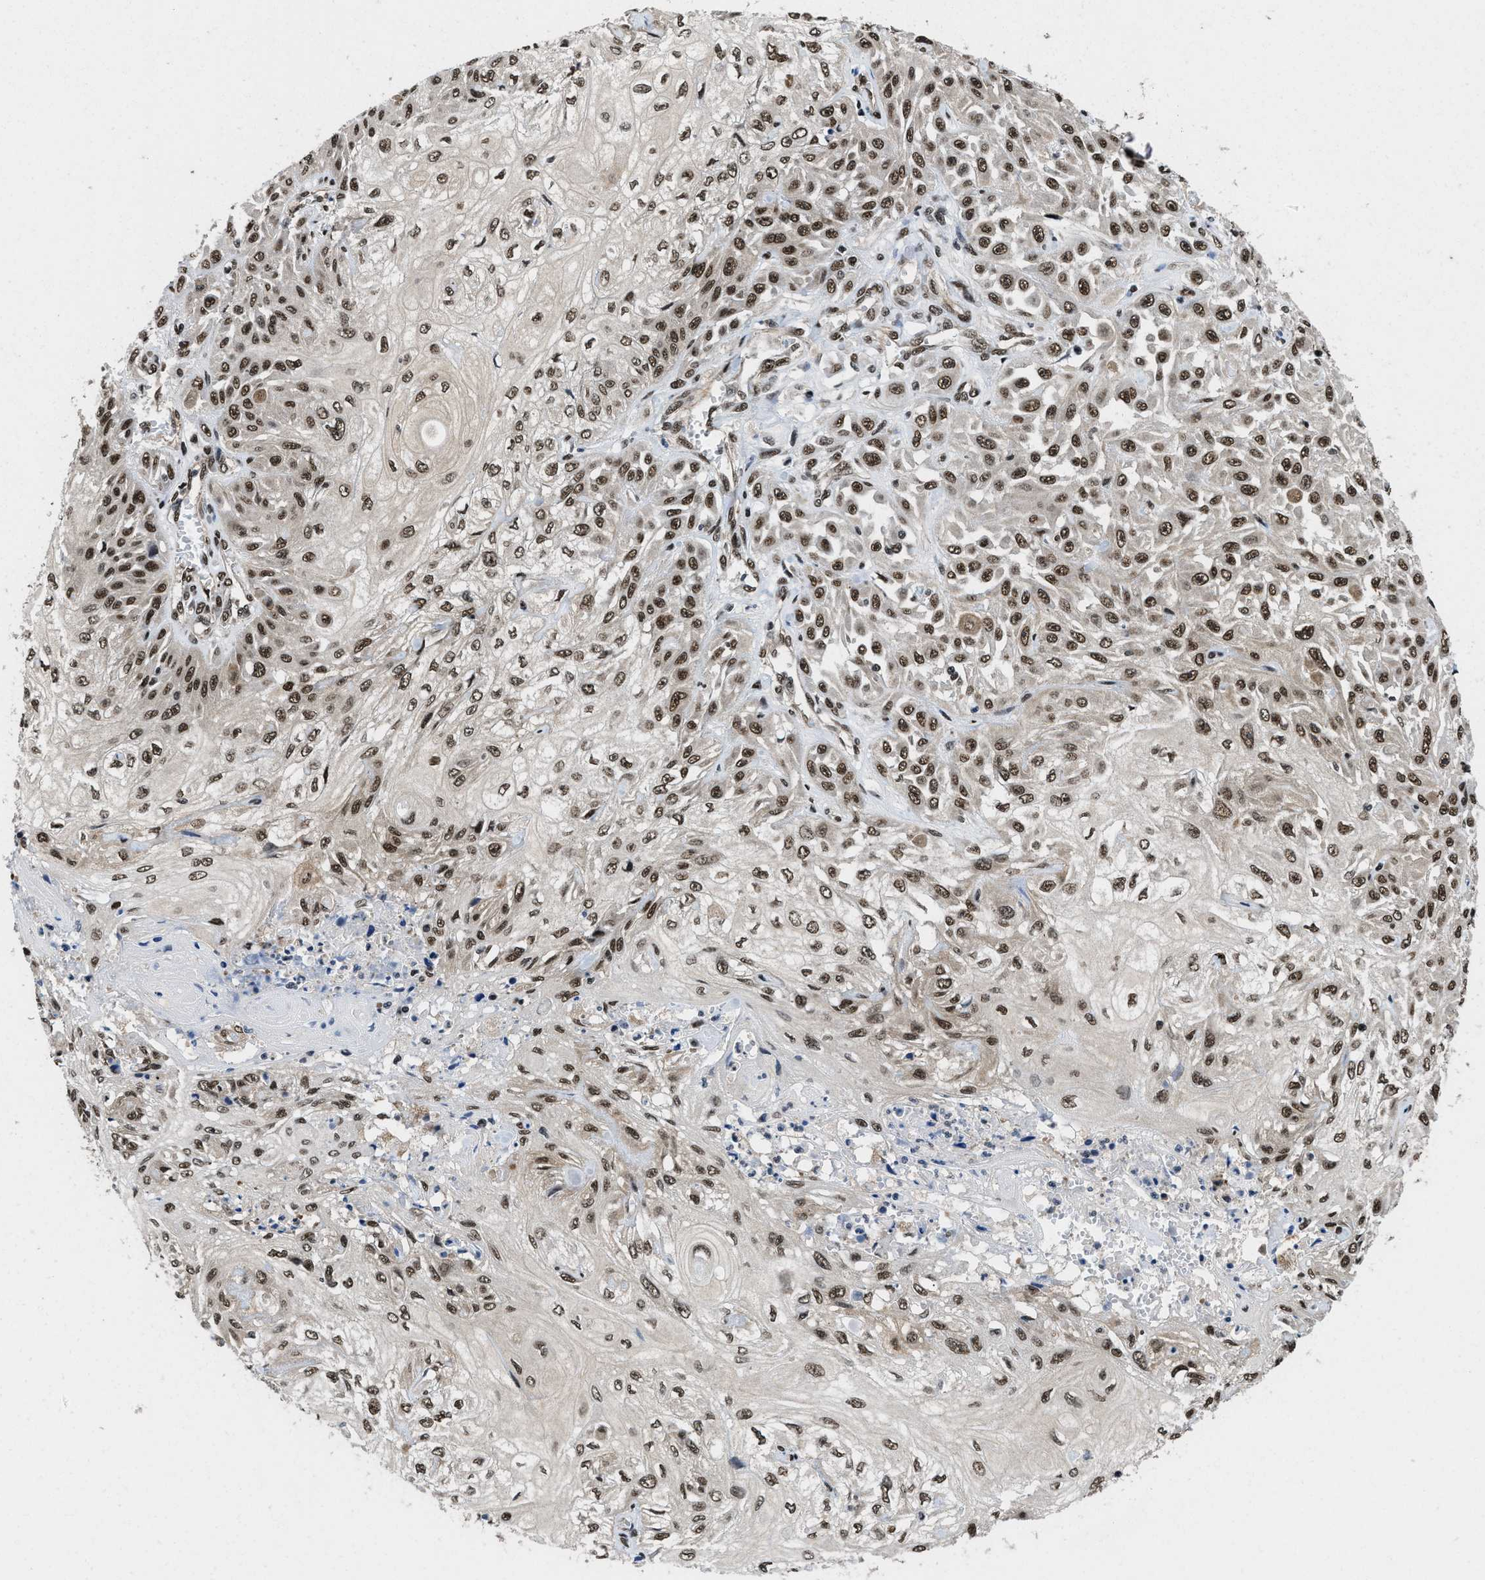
{"staining": {"intensity": "strong", "quantity": ">75%", "location": "nuclear"}, "tissue": "skin cancer", "cell_type": "Tumor cells", "image_type": "cancer", "snomed": [{"axis": "morphology", "description": "Squamous cell carcinoma, NOS"}, {"axis": "morphology", "description": "Squamous cell carcinoma, metastatic, NOS"}, {"axis": "topography", "description": "Skin"}, {"axis": "topography", "description": "Lymph node"}], "caption": "IHC of human skin cancer exhibits high levels of strong nuclear positivity in about >75% of tumor cells.", "gene": "SAFB", "patient": {"sex": "male", "age": 75}}